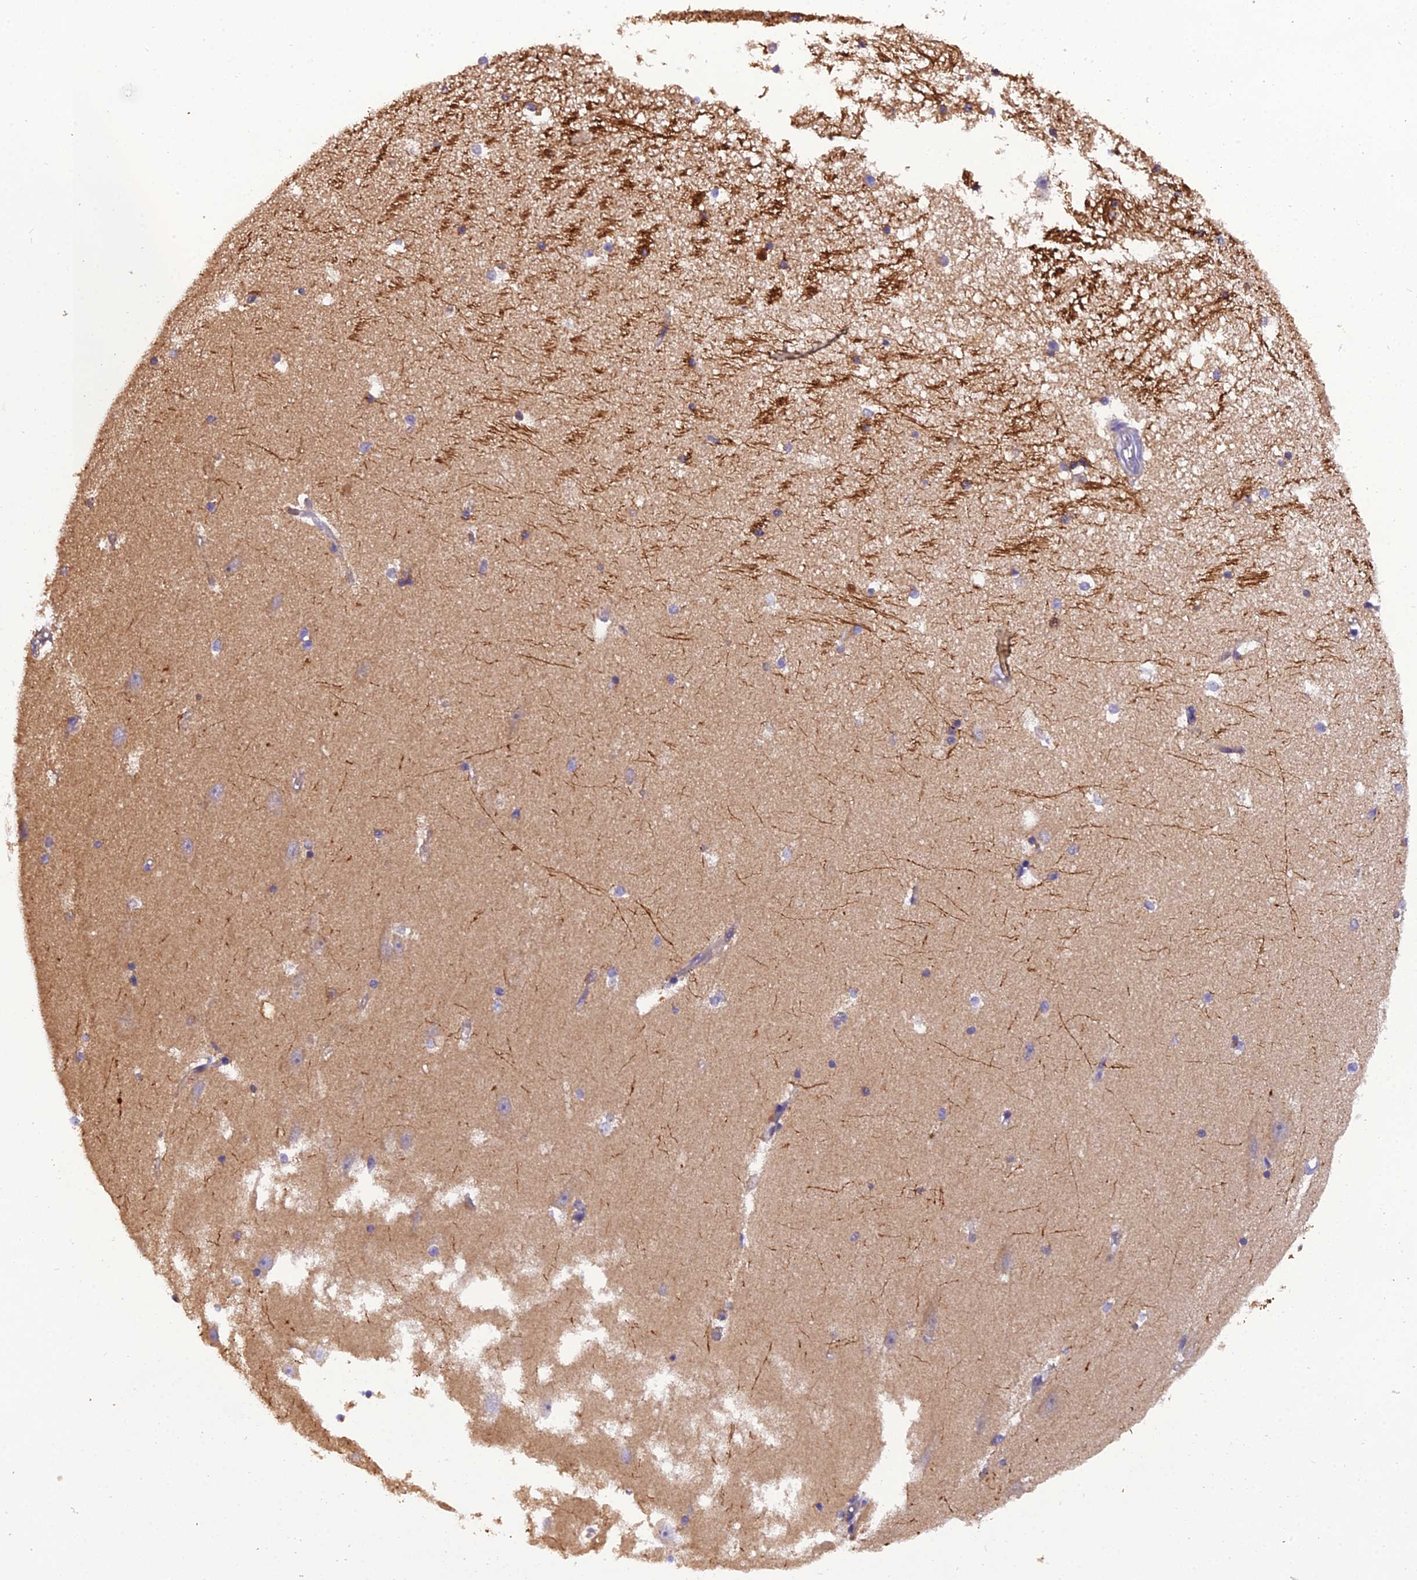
{"staining": {"intensity": "negative", "quantity": "none", "location": "none"}, "tissue": "hippocampus", "cell_type": "Glial cells", "image_type": "normal", "snomed": [{"axis": "morphology", "description": "Normal tissue, NOS"}, {"axis": "topography", "description": "Hippocampus"}], "caption": "Immunohistochemistry (IHC) image of normal human hippocampus stained for a protein (brown), which exhibits no staining in glial cells. (Brightfield microscopy of DAB immunohistochemistry (IHC) at high magnification).", "gene": "GPD1", "patient": {"sex": "male", "age": 45}}